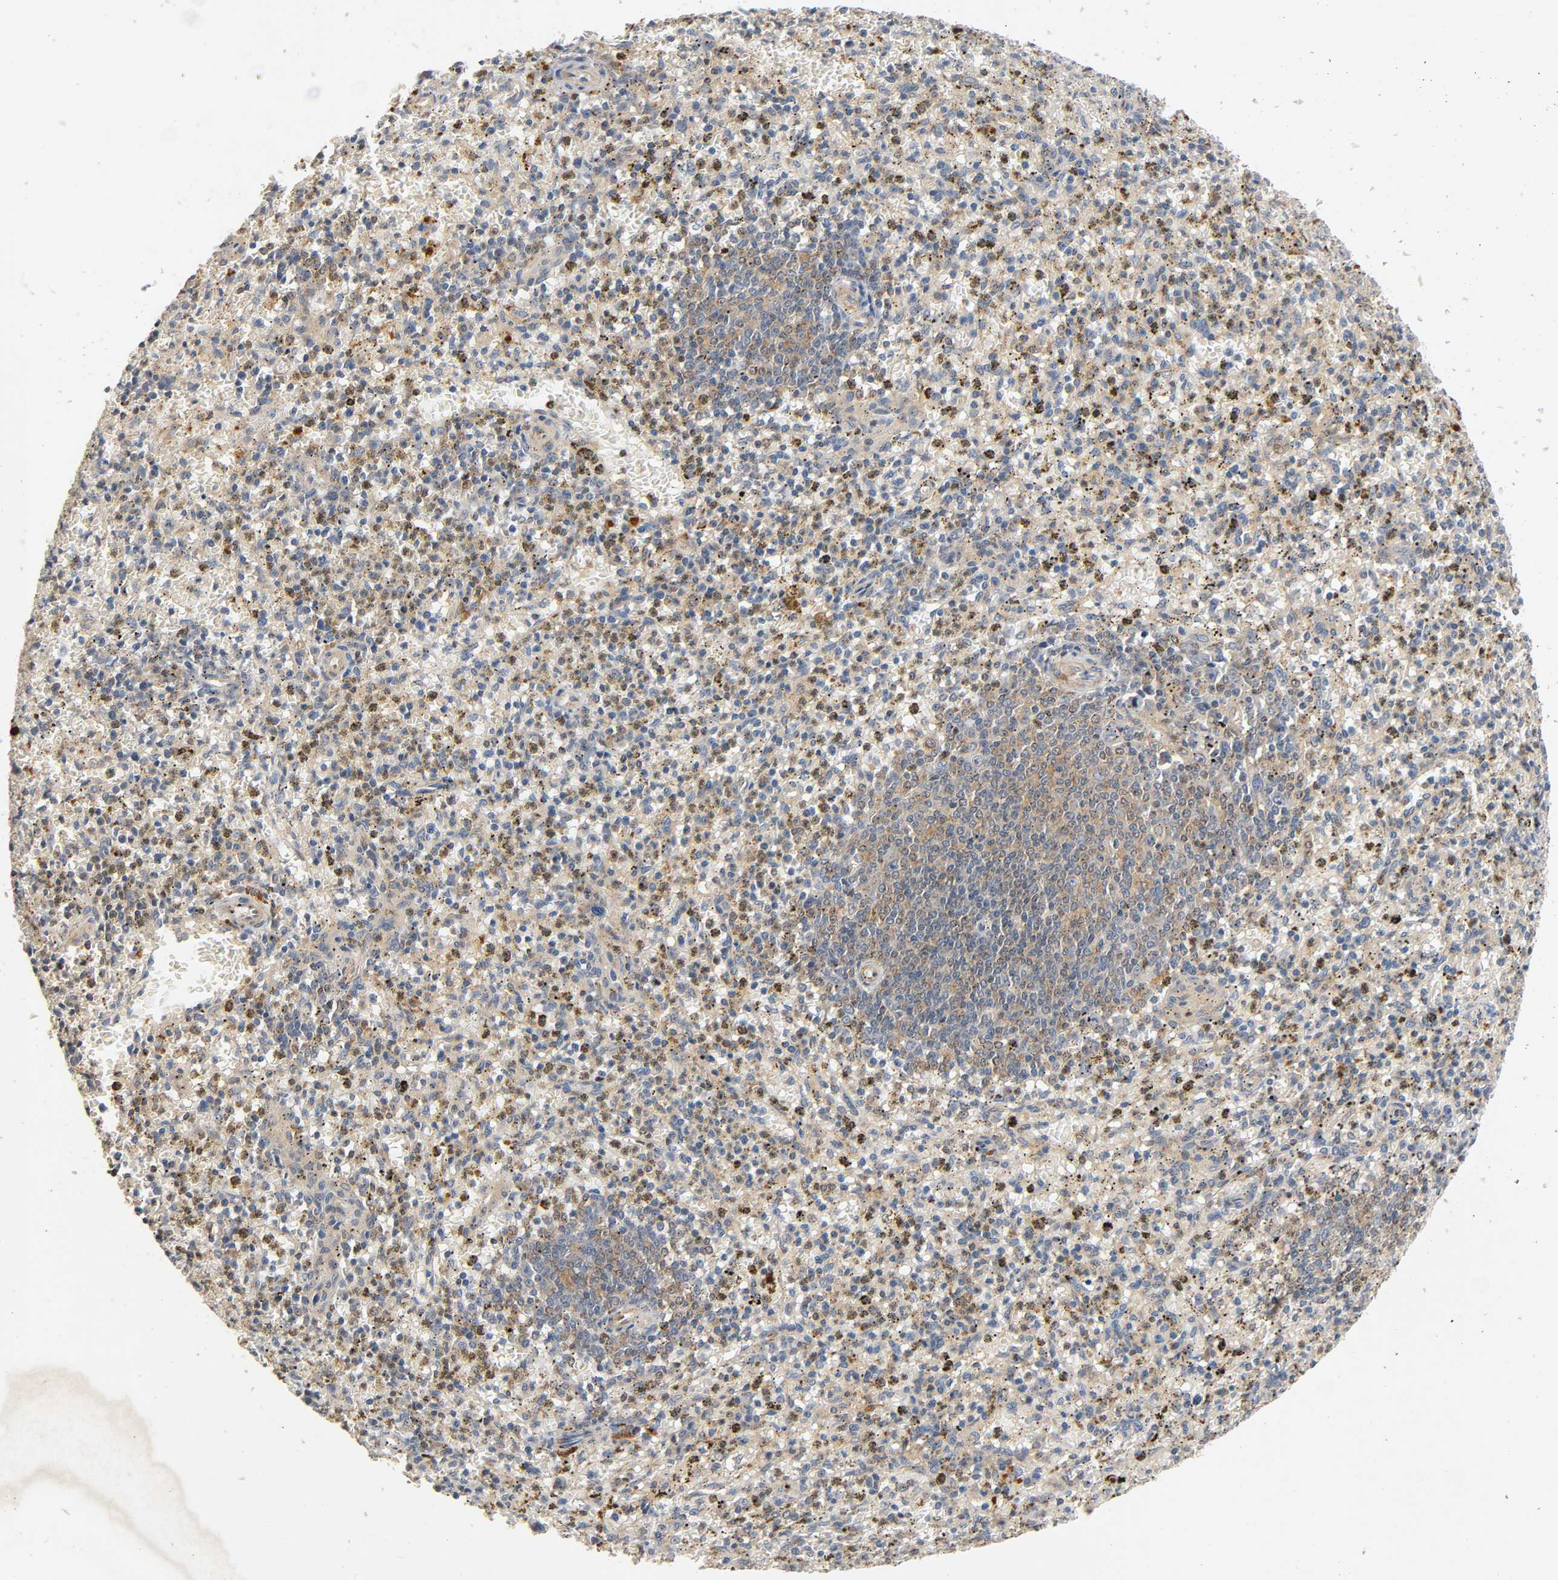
{"staining": {"intensity": "moderate", "quantity": "25%-75%", "location": "cytoplasmic/membranous"}, "tissue": "spleen", "cell_type": "Cells in red pulp", "image_type": "normal", "snomed": [{"axis": "morphology", "description": "Normal tissue, NOS"}, {"axis": "topography", "description": "Spleen"}], "caption": "Protein staining exhibits moderate cytoplasmic/membranous expression in about 25%-75% of cells in red pulp in normal spleen.", "gene": "IKBKB", "patient": {"sex": "male", "age": 72}}